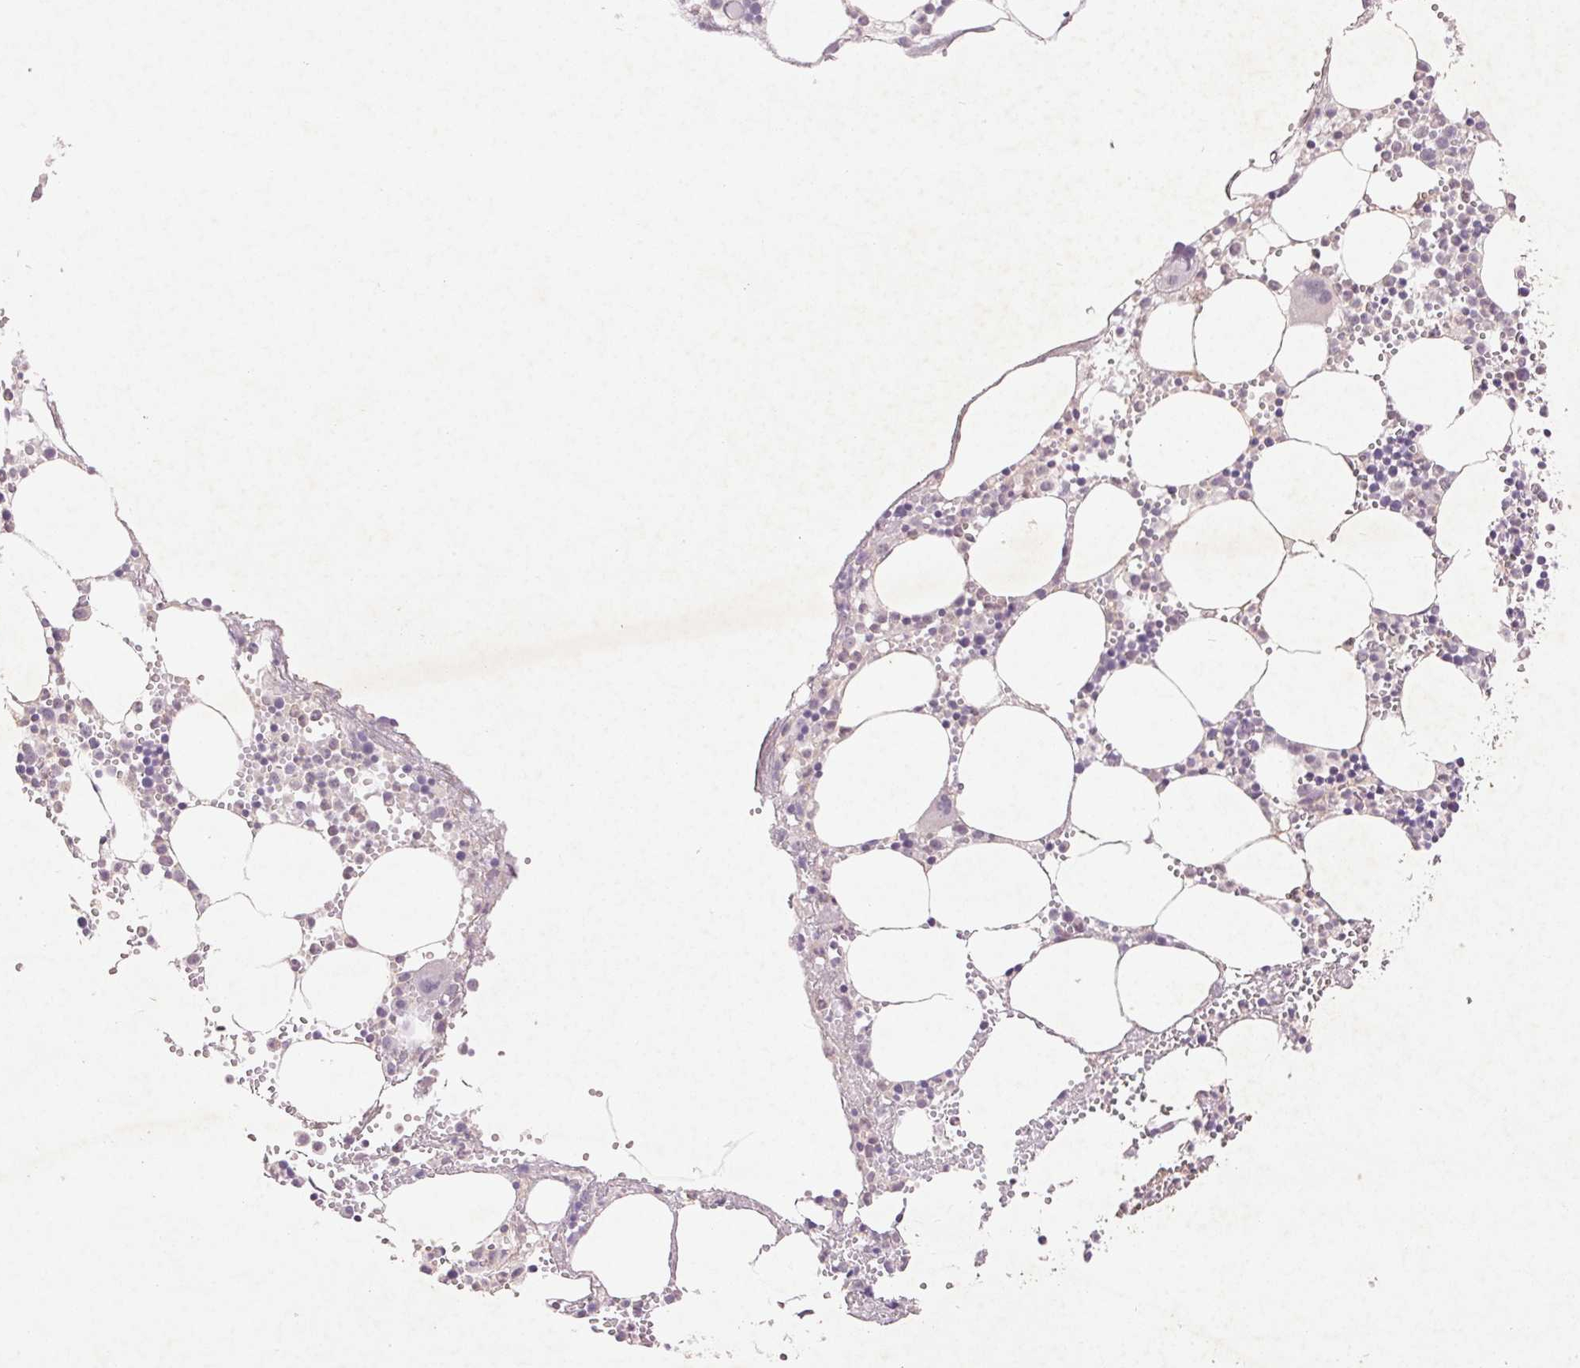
{"staining": {"intensity": "negative", "quantity": "none", "location": "none"}, "tissue": "bone marrow", "cell_type": "Hematopoietic cells", "image_type": "normal", "snomed": [{"axis": "morphology", "description": "Normal tissue, NOS"}, {"axis": "topography", "description": "Bone marrow"}], "caption": "IHC of unremarkable human bone marrow shows no positivity in hematopoietic cells.", "gene": "FAM168B", "patient": {"sex": "male", "age": 89}}